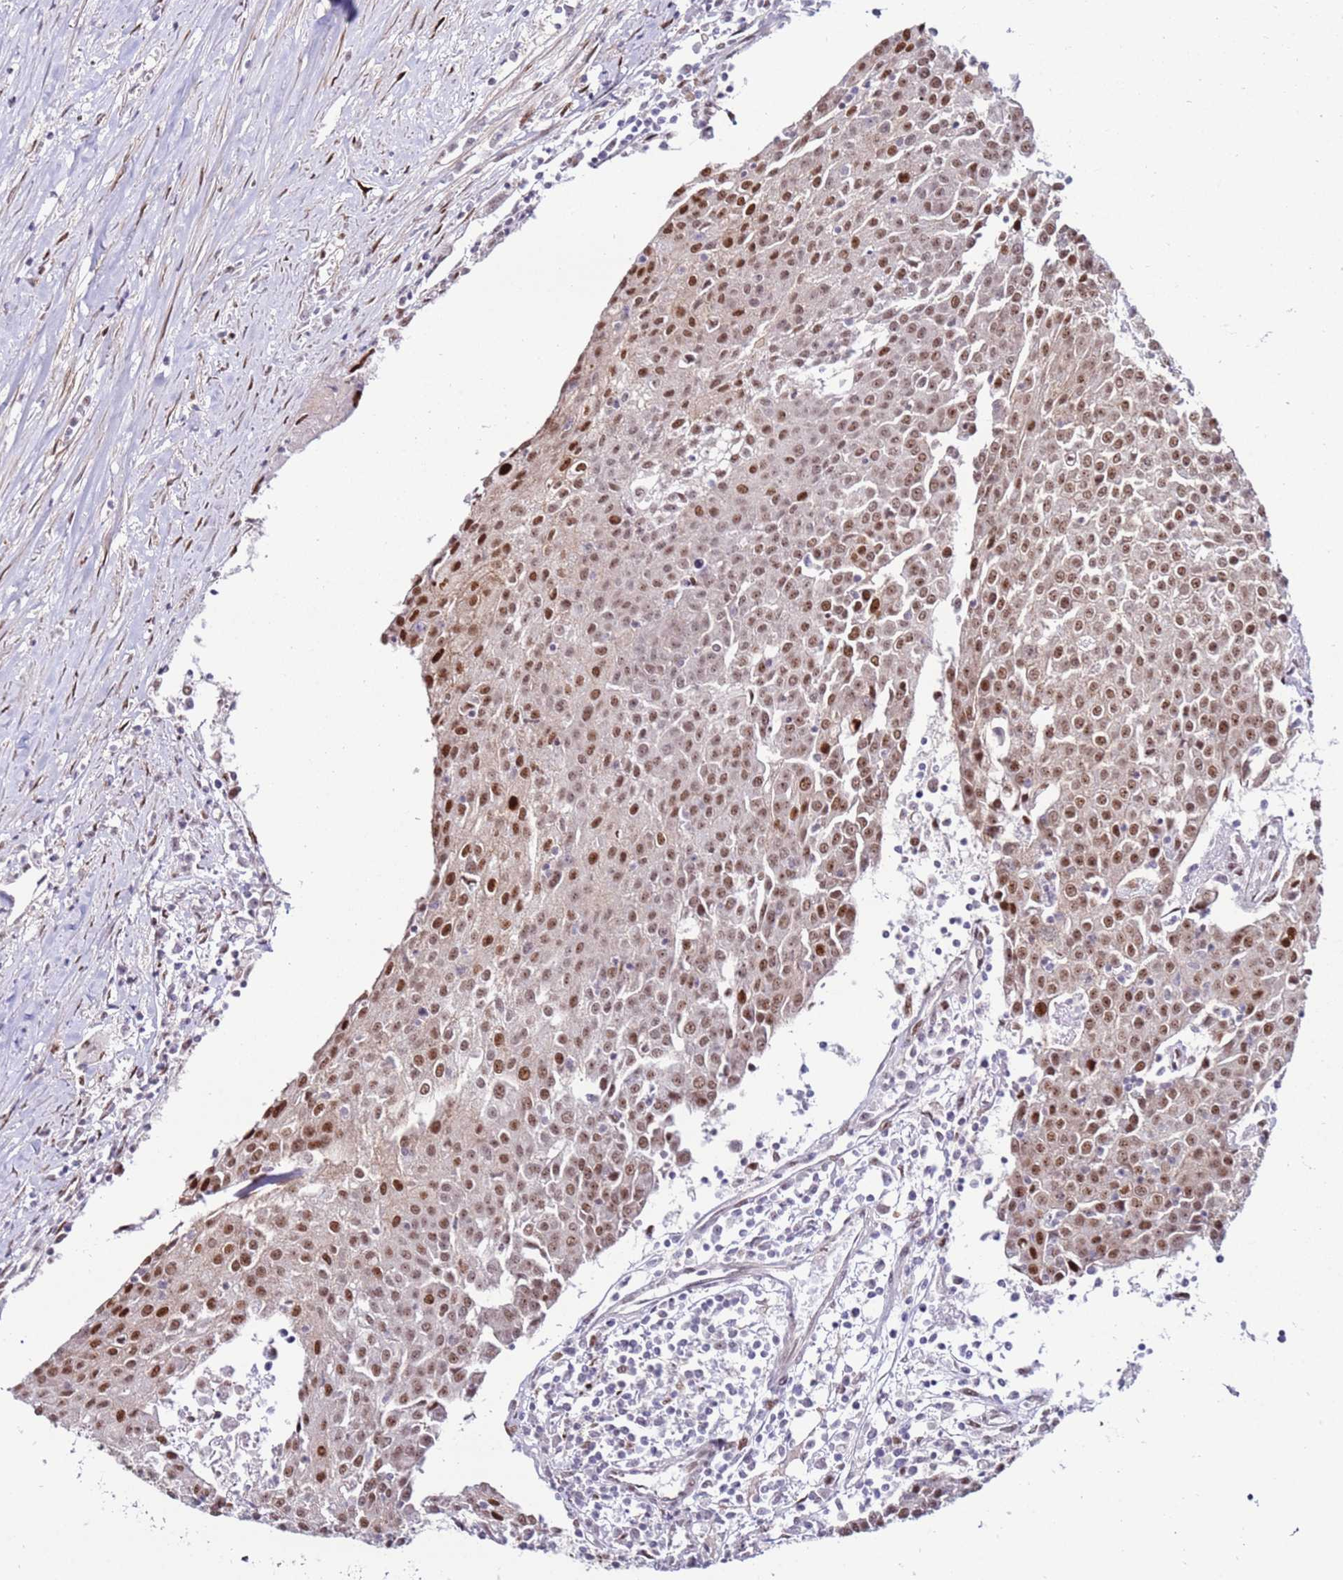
{"staining": {"intensity": "moderate", "quantity": ">75%", "location": "nuclear"}, "tissue": "urothelial cancer", "cell_type": "Tumor cells", "image_type": "cancer", "snomed": [{"axis": "morphology", "description": "Urothelial carcinoma, High grade"}, {"axis": "topography", "description": "Urinary bladder"}], "caption": "Immunohistochemistry (IHC) (DAB (3,3'-diaminobenzidine)) staining of human urothelial cancer displays moderate nuclear protein expression in about >75% of tumor cells.", "gene": "KPNA4", "patient": {"sex": "female", "age": 85}}